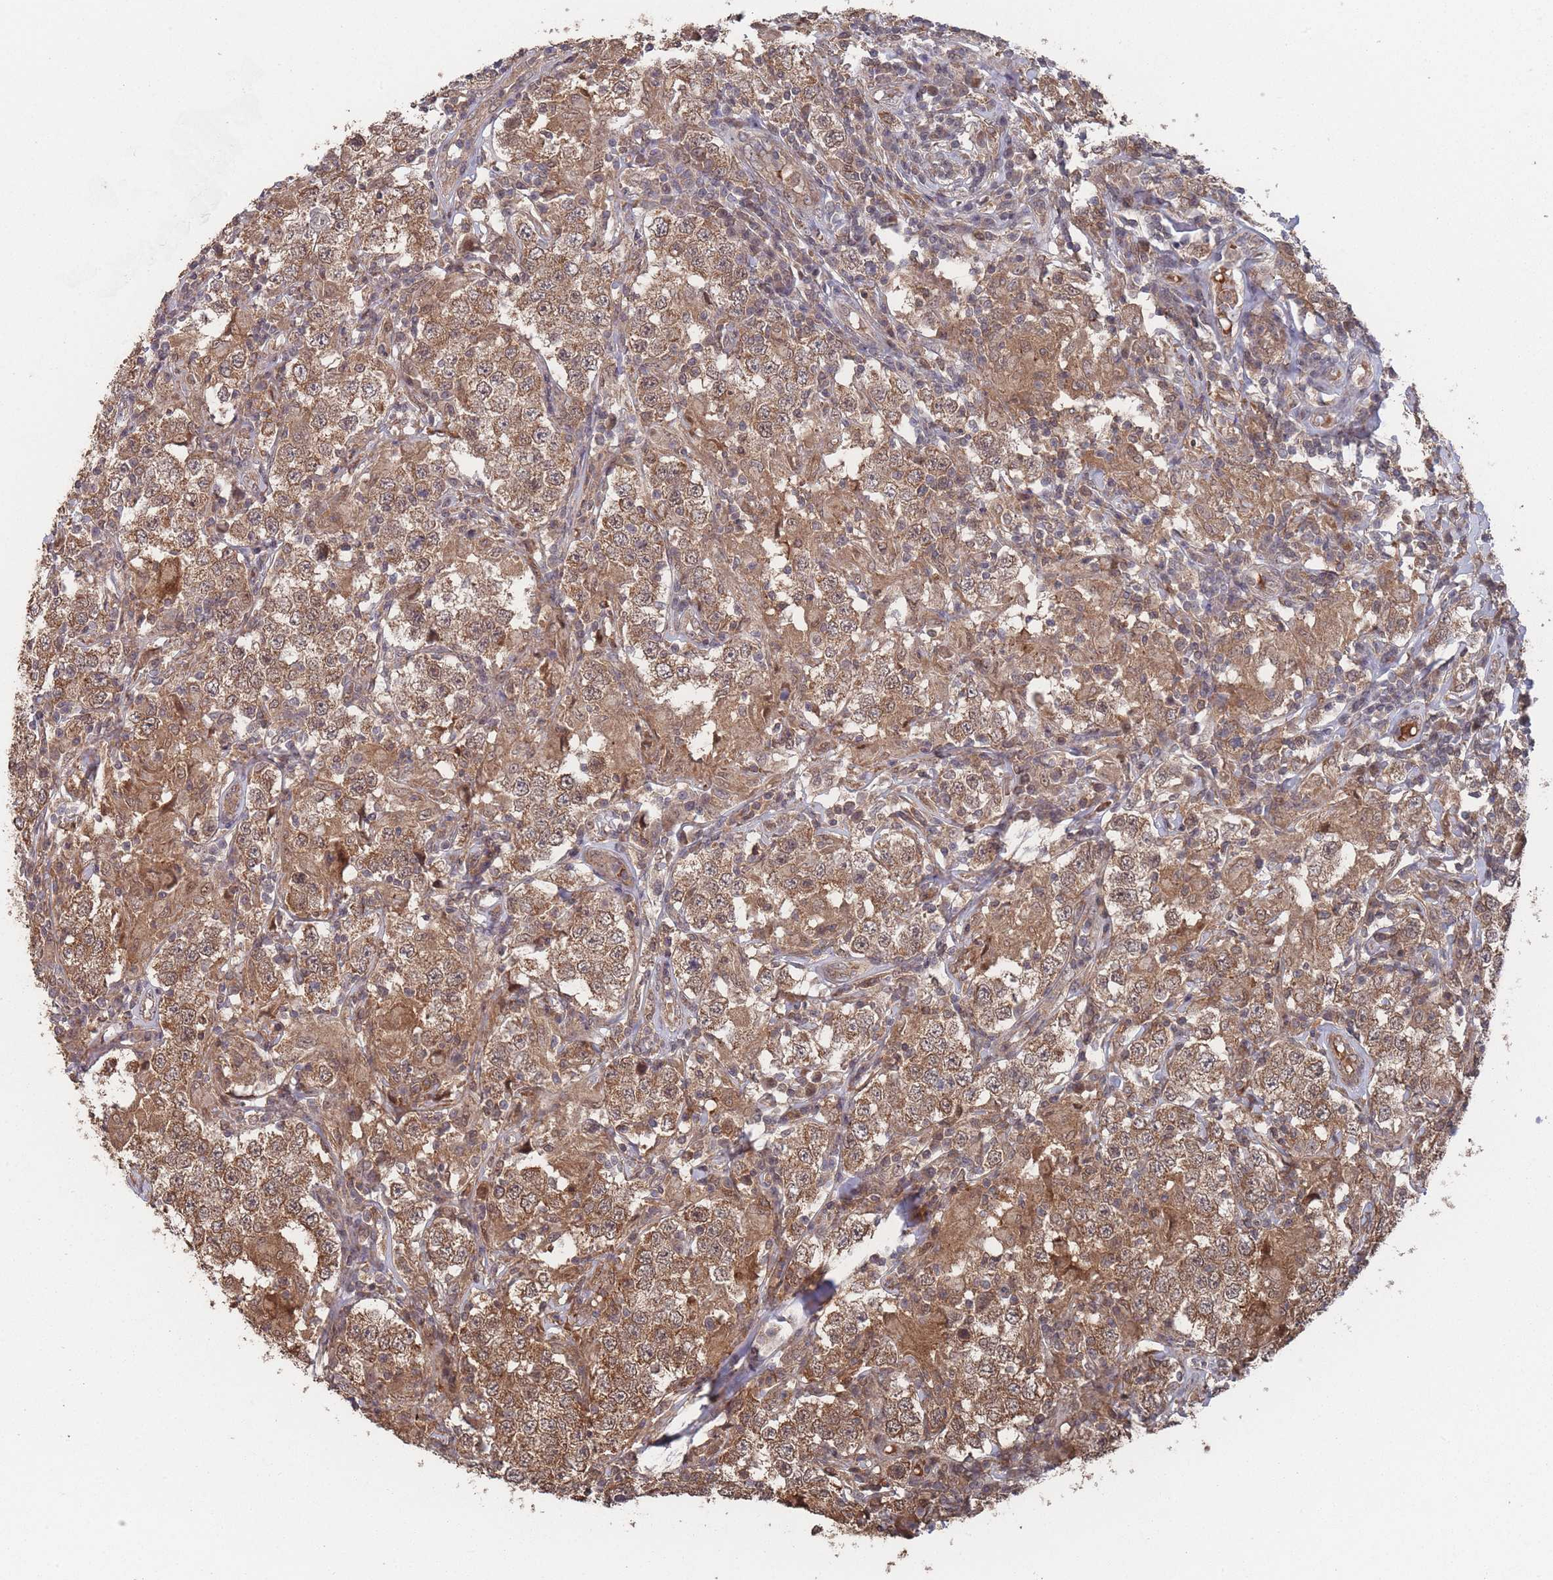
{"staining": {"intensity": "moderate", "quantity": ">75%", "location": "cytoplasmic/membranous"}, "tissue": "testis cancer", "cell_type": "Tumor cells", "image_type": "cancer", "snomed": [{"axis": "morphology", "description": "Seminoma, NOS"}, {"axis": "morphology", "description": "Carcinoma, Embryonal, NOS"}, {"axis": "topography", "description": "Testis"}], "caption": "IHC of human seminoma (testis) reveals medium levels of moderate cytoplasmic/membranous expression in about >75% of tumor cells. The protein is shown in brown color, while the nuclei are stained blue.", "gene": "SF3B1", "patient": {"sex": "male", "age": 41}}